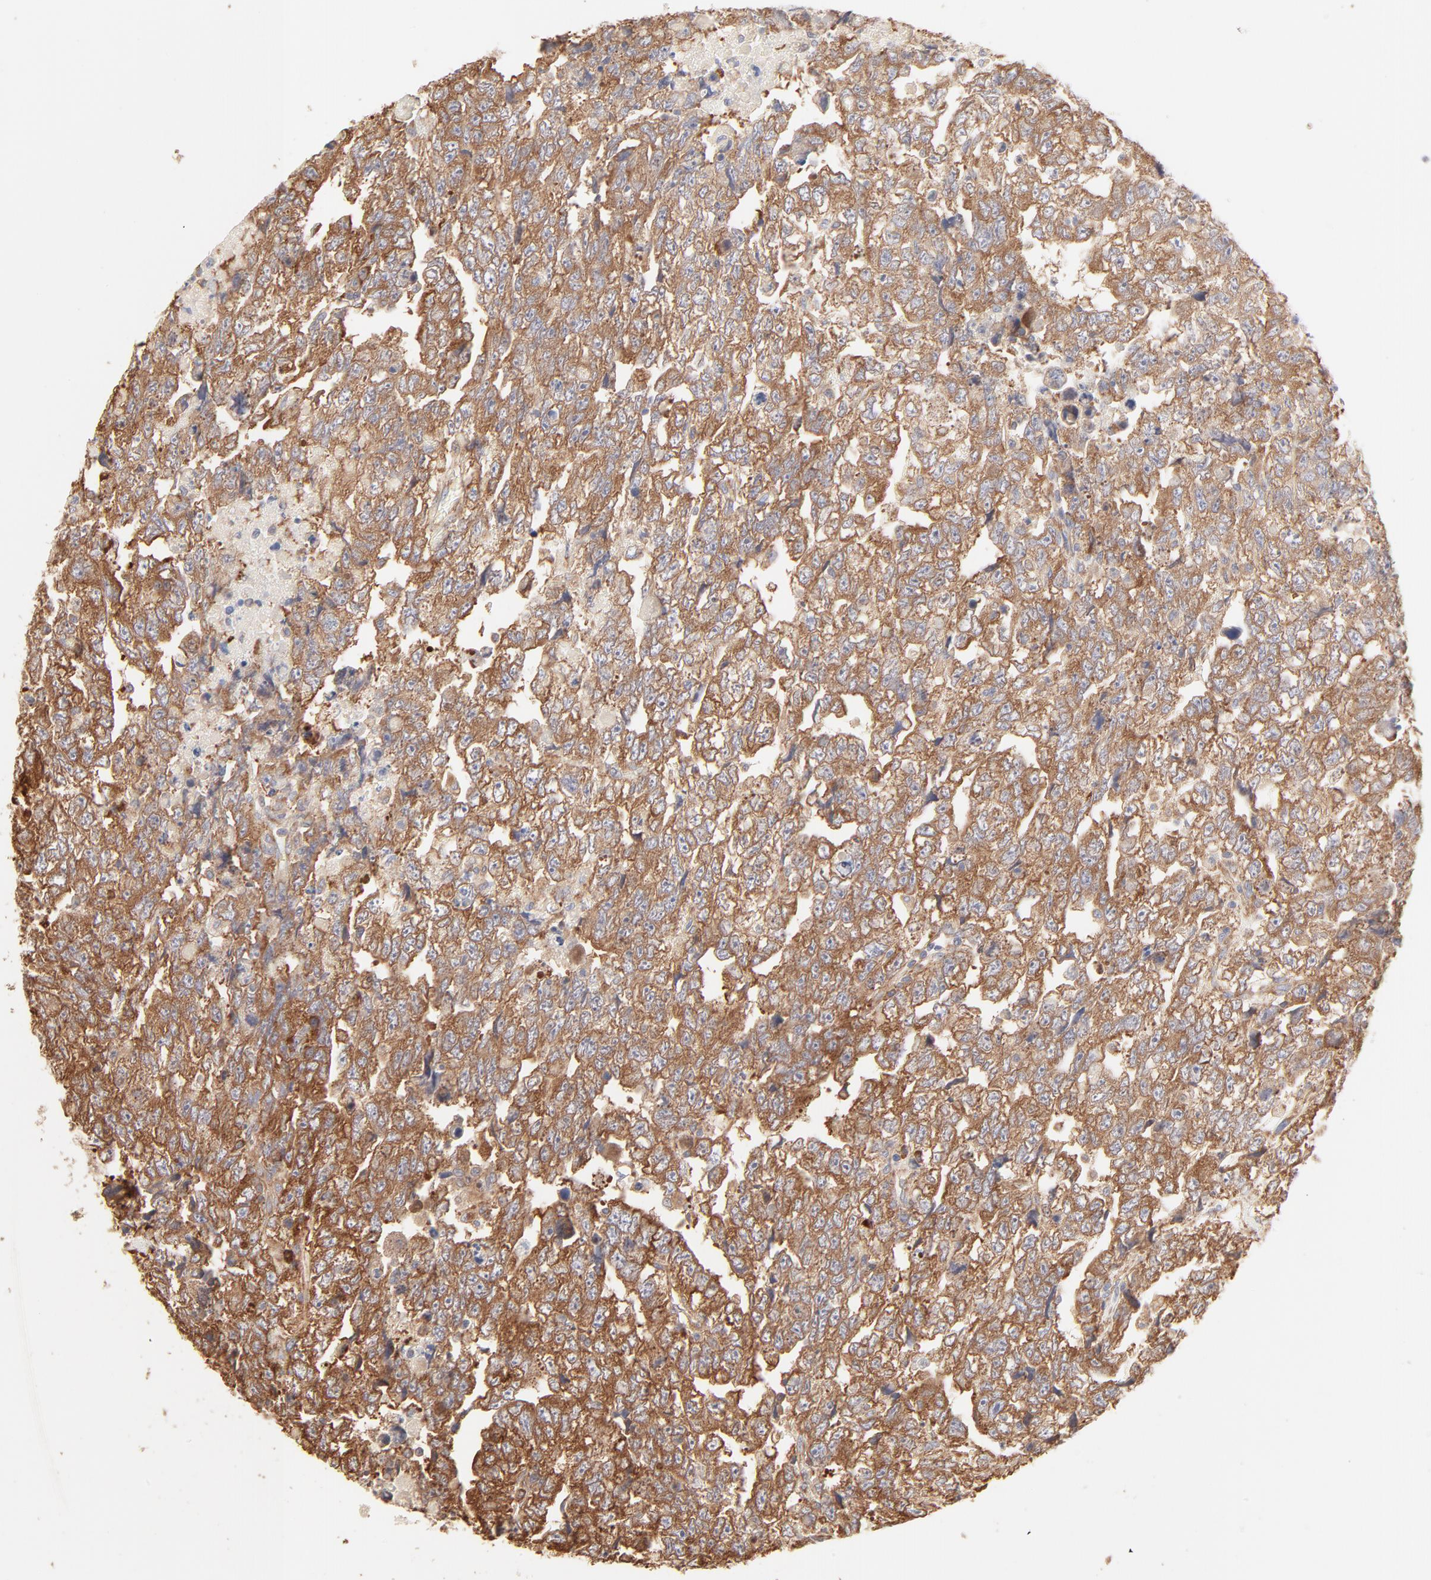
{"staining": {"intensity": "moderate", "quantity": ">75%", "location": "cytoplasmic/membranous"}, "tissue": "testis cancer", "cell_type": "Tumor cells", "image_type": "cancer", "snomed": [{"axis": "morphology", "description": "Carcinoma, Embryonal, NOS"}, {"axis": "topography", "description": "Testis"}], "caption": "A histopathology image of human testis cancer (embryonal carcinoma) stained for a protein shows moderate cytoplasmic/membranous brown staining in tumor cells.", "gene": "RPS20", "patient": {"sex": "male", "age": 36}}